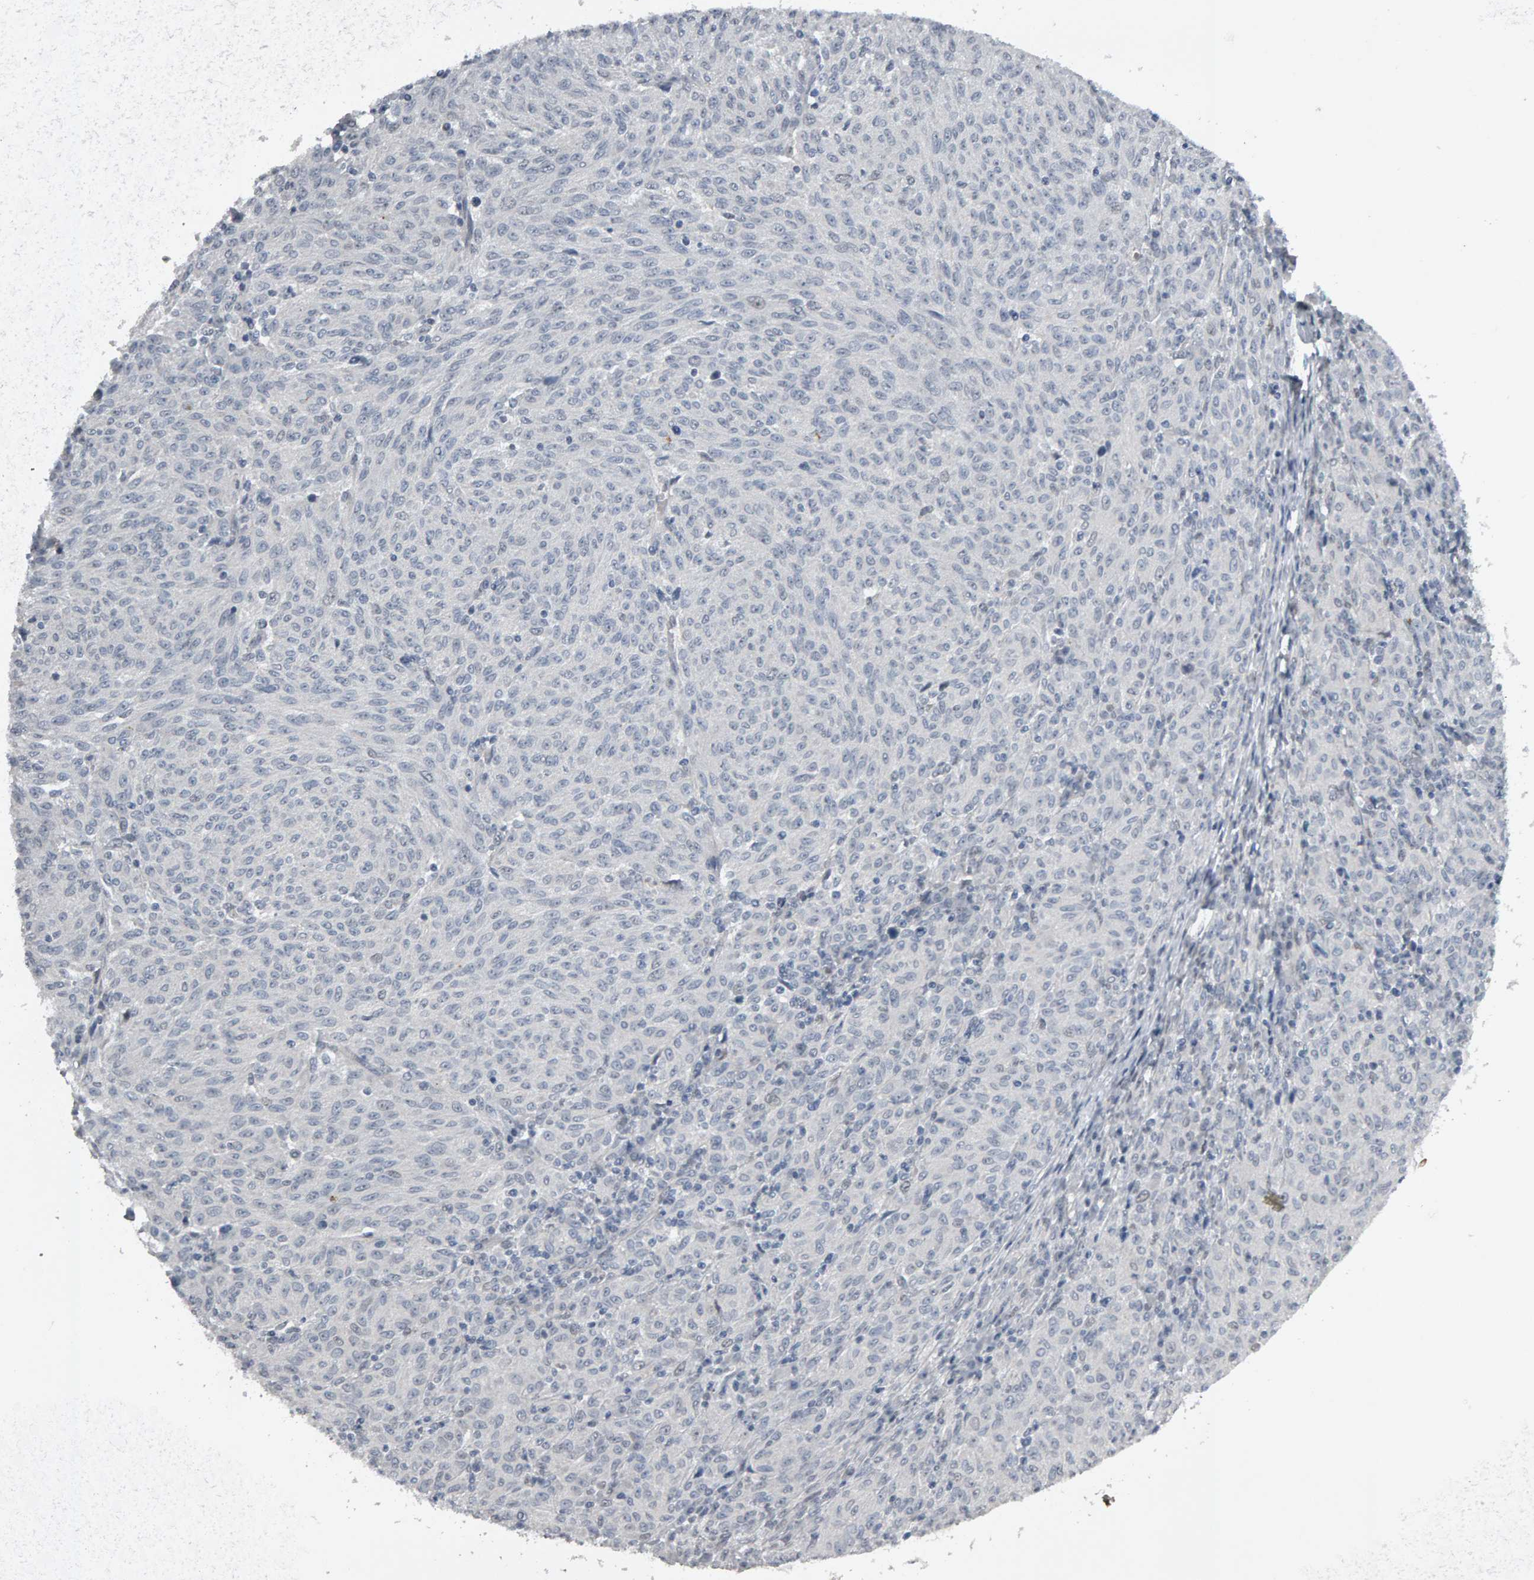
{"staining": {"intensity": "negative", "quantity": "none", "location": "none"}, "tissue": "melanoma", "cell_type": "Tumor cells", "image_type": "cancer", "snomed": [{"axis": "morphology", "description": "Malignant melanoma, NOS"}, {"axis": "topography", "description": "Skin"}], "caption": "IHC photomicrograph of neoplastic tissue: human malignant melanoma stained with DAB reveals no significant protein staining in tumor cells.", "gene": "IPO8", "patient": {"sex": "female", "age": 72}}